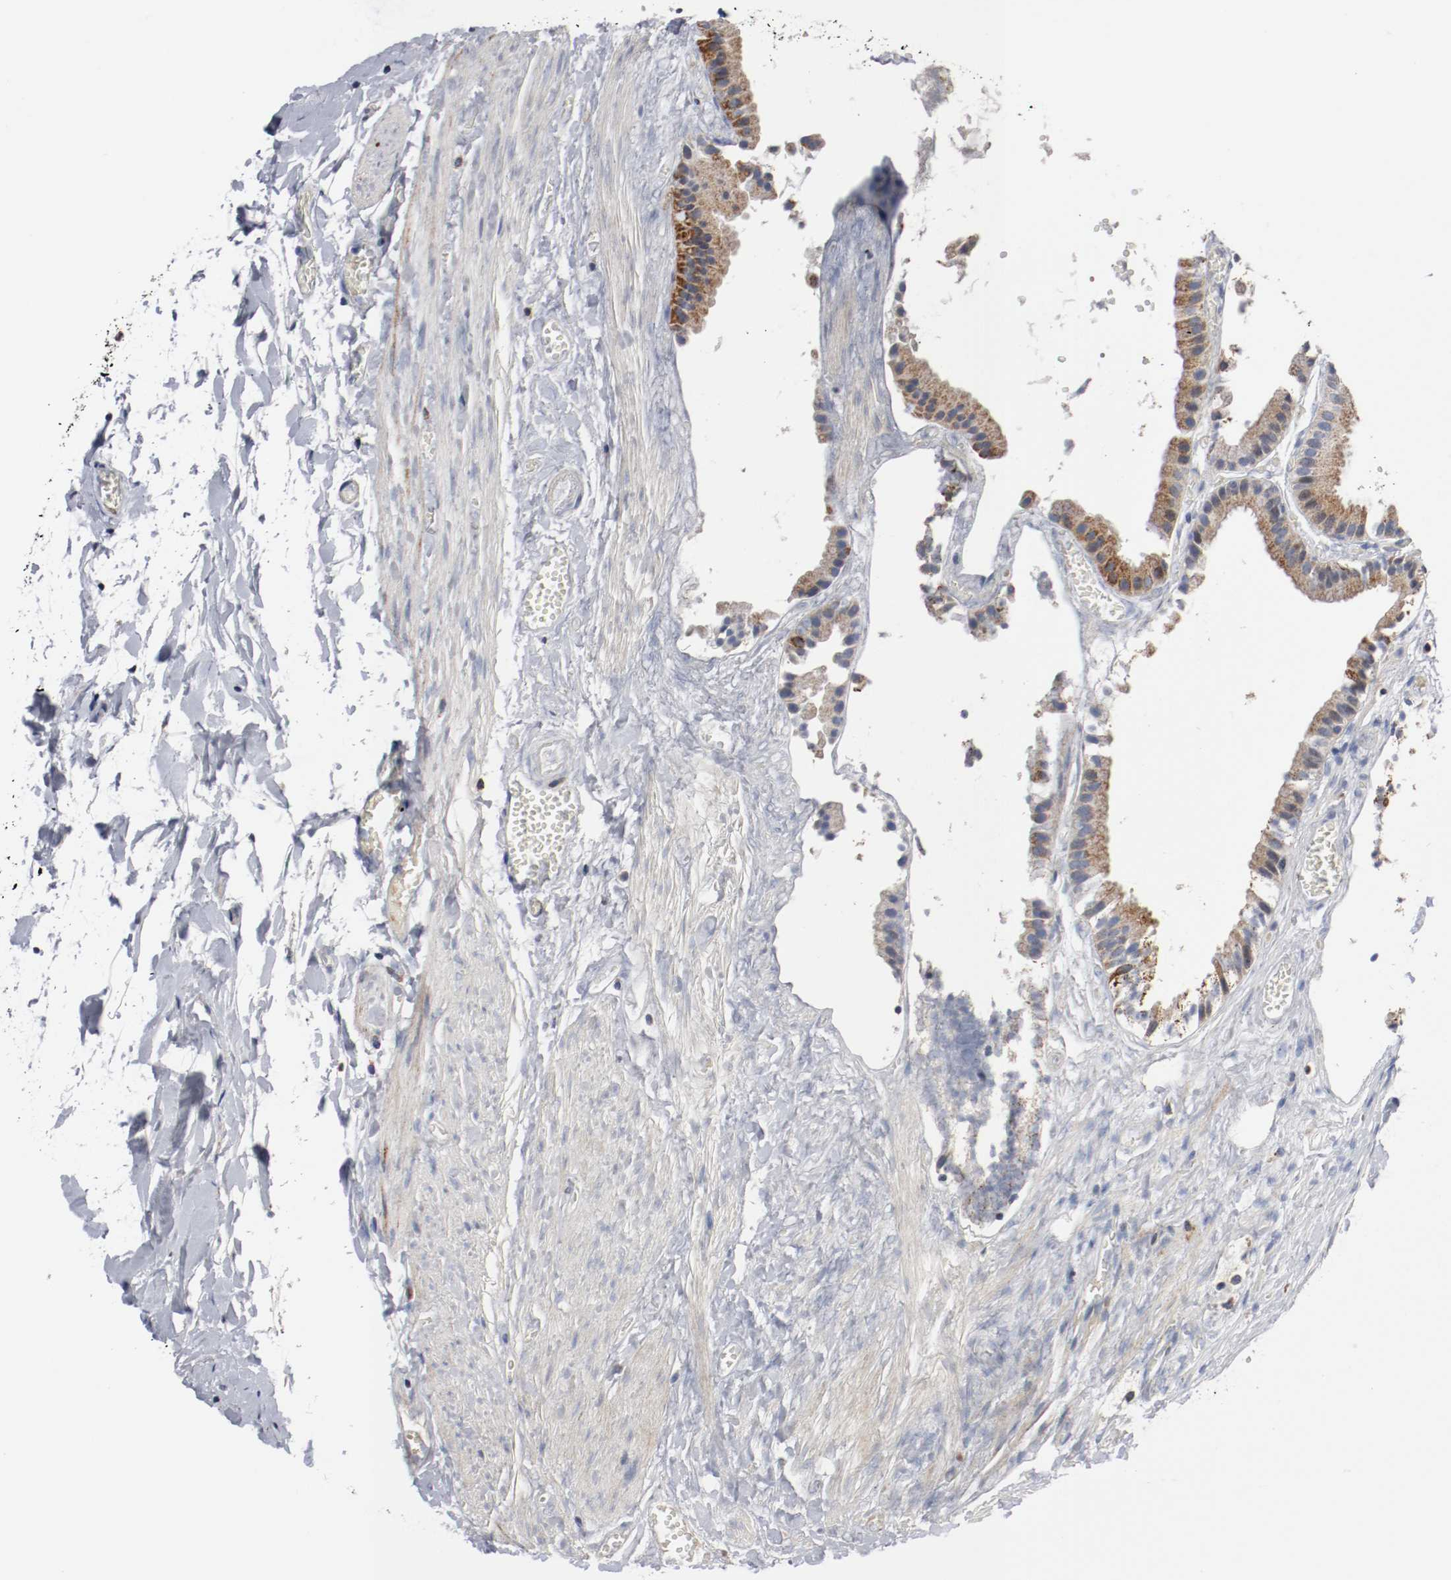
{"staining": {"intensity": "moderate", "quantity": ">75%", "location": "cytoplasmic/membranous"}, "tissue": "gallbladder", "cell_type": "Glandular cells", "image_type": "normal", "snomed": [{"axis": "morphology", "description": "Normal tissue, NOS"}, {"axis": "topography", "description": "Gallbladder"}], "caption": "A photomicrograph showing moderate cytoplasmic/membranous staining in about >75% of glandular cells in normal gallbladder, as visualized by brown immunohistochemical staining.", "gene": "TUBD1", "patient": {"sex": "female", "age": 63}}